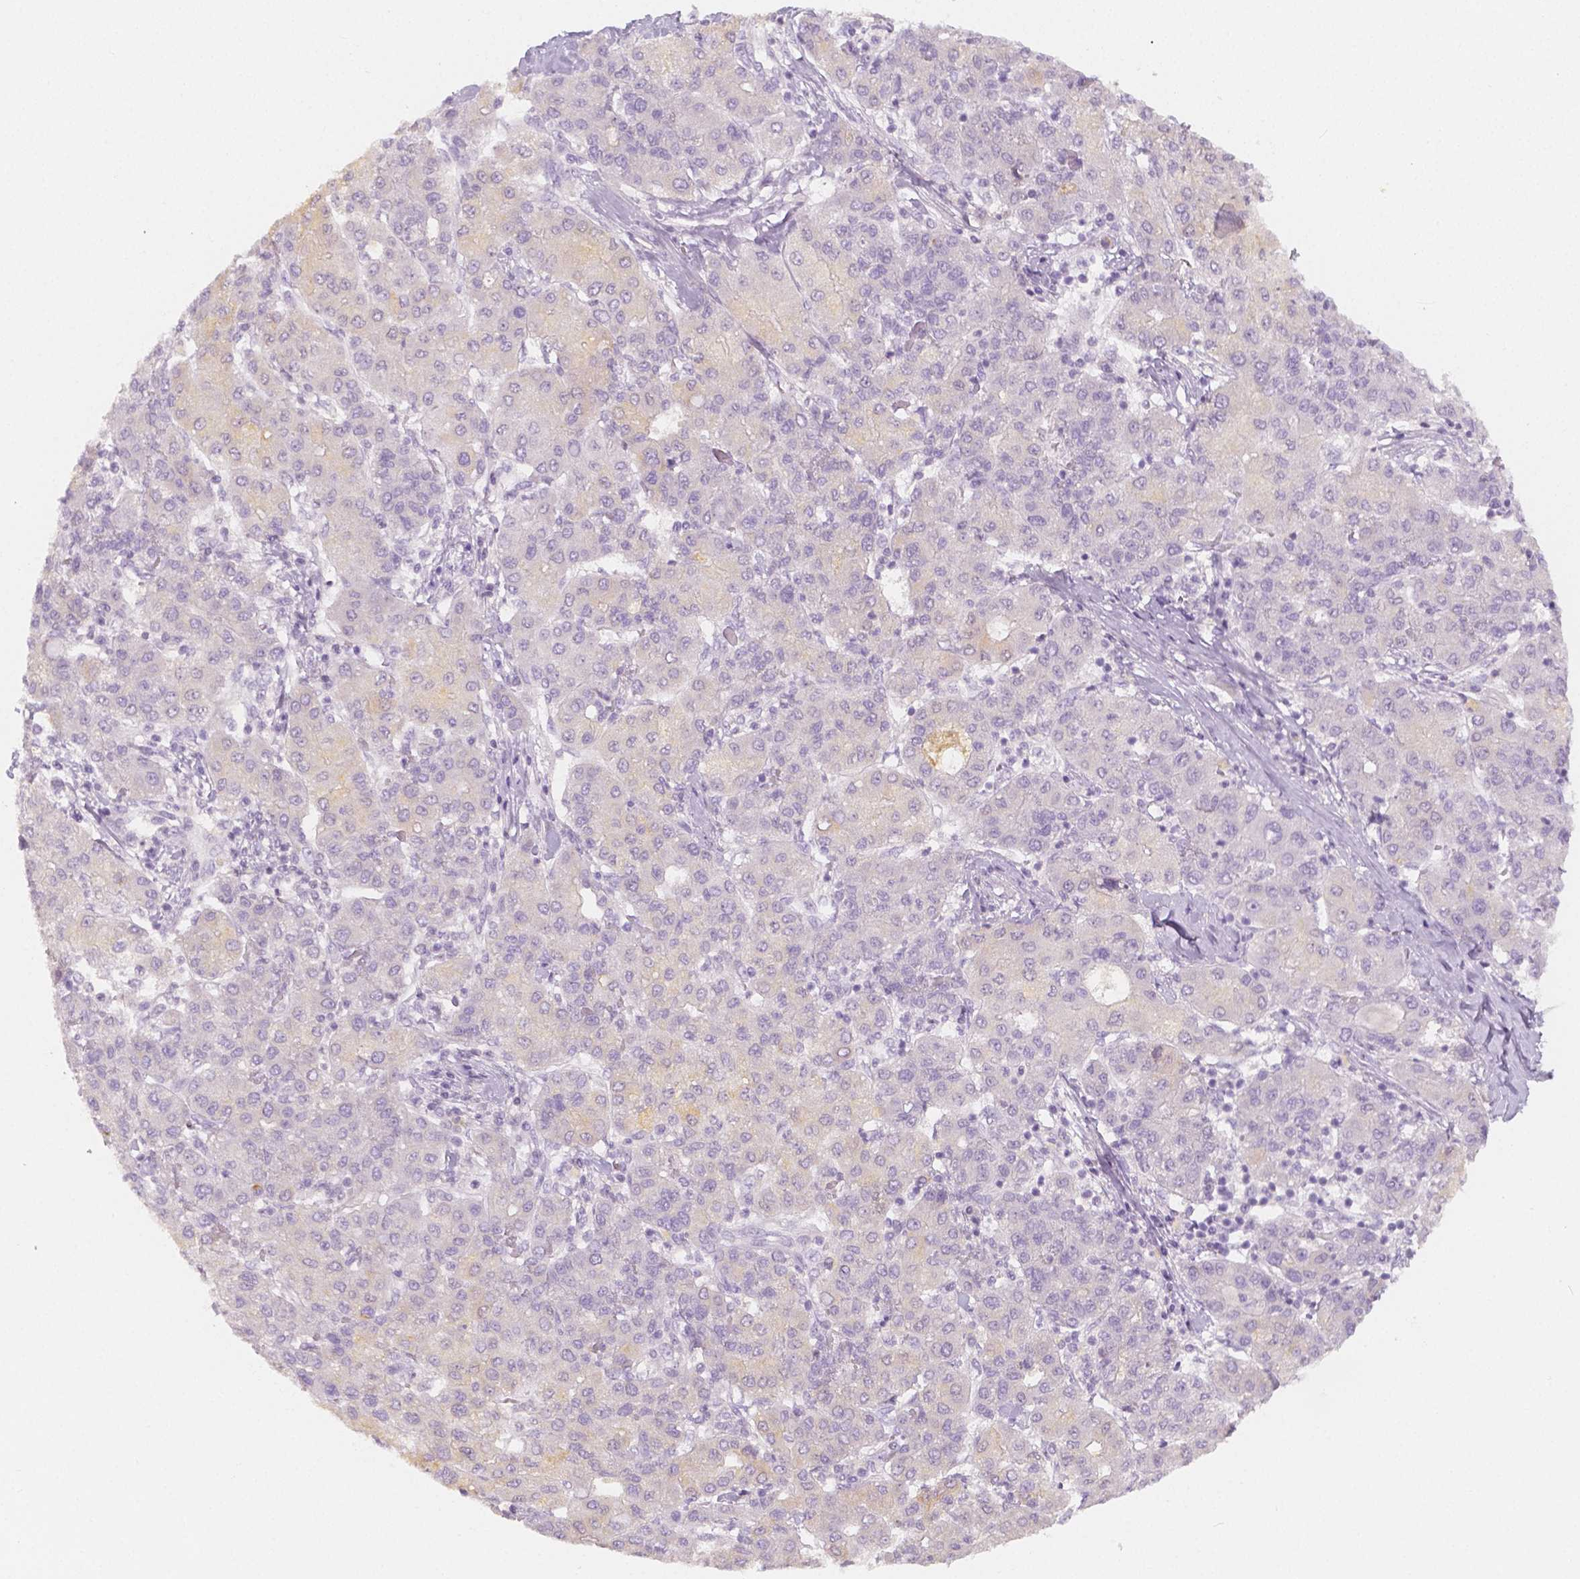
{"staining": {"intensity": "negative", "quantity": "none", "location": "none"}, "tissue": "liver cancer", "cell_type": "Tumor cells", "image_type": "cancer", "snomed": [{"axis": "morphology", "description": "Carcinoma, Hepatocellular, NOS"}, {"axis": "topography", "description": "Liver"}], "caption": "A histopathology image of liver cancer stained for a protein exhibits no brown staining in tumor cells.", "gene": "BATF", "patient": {"sex": "male", "age": 65}}